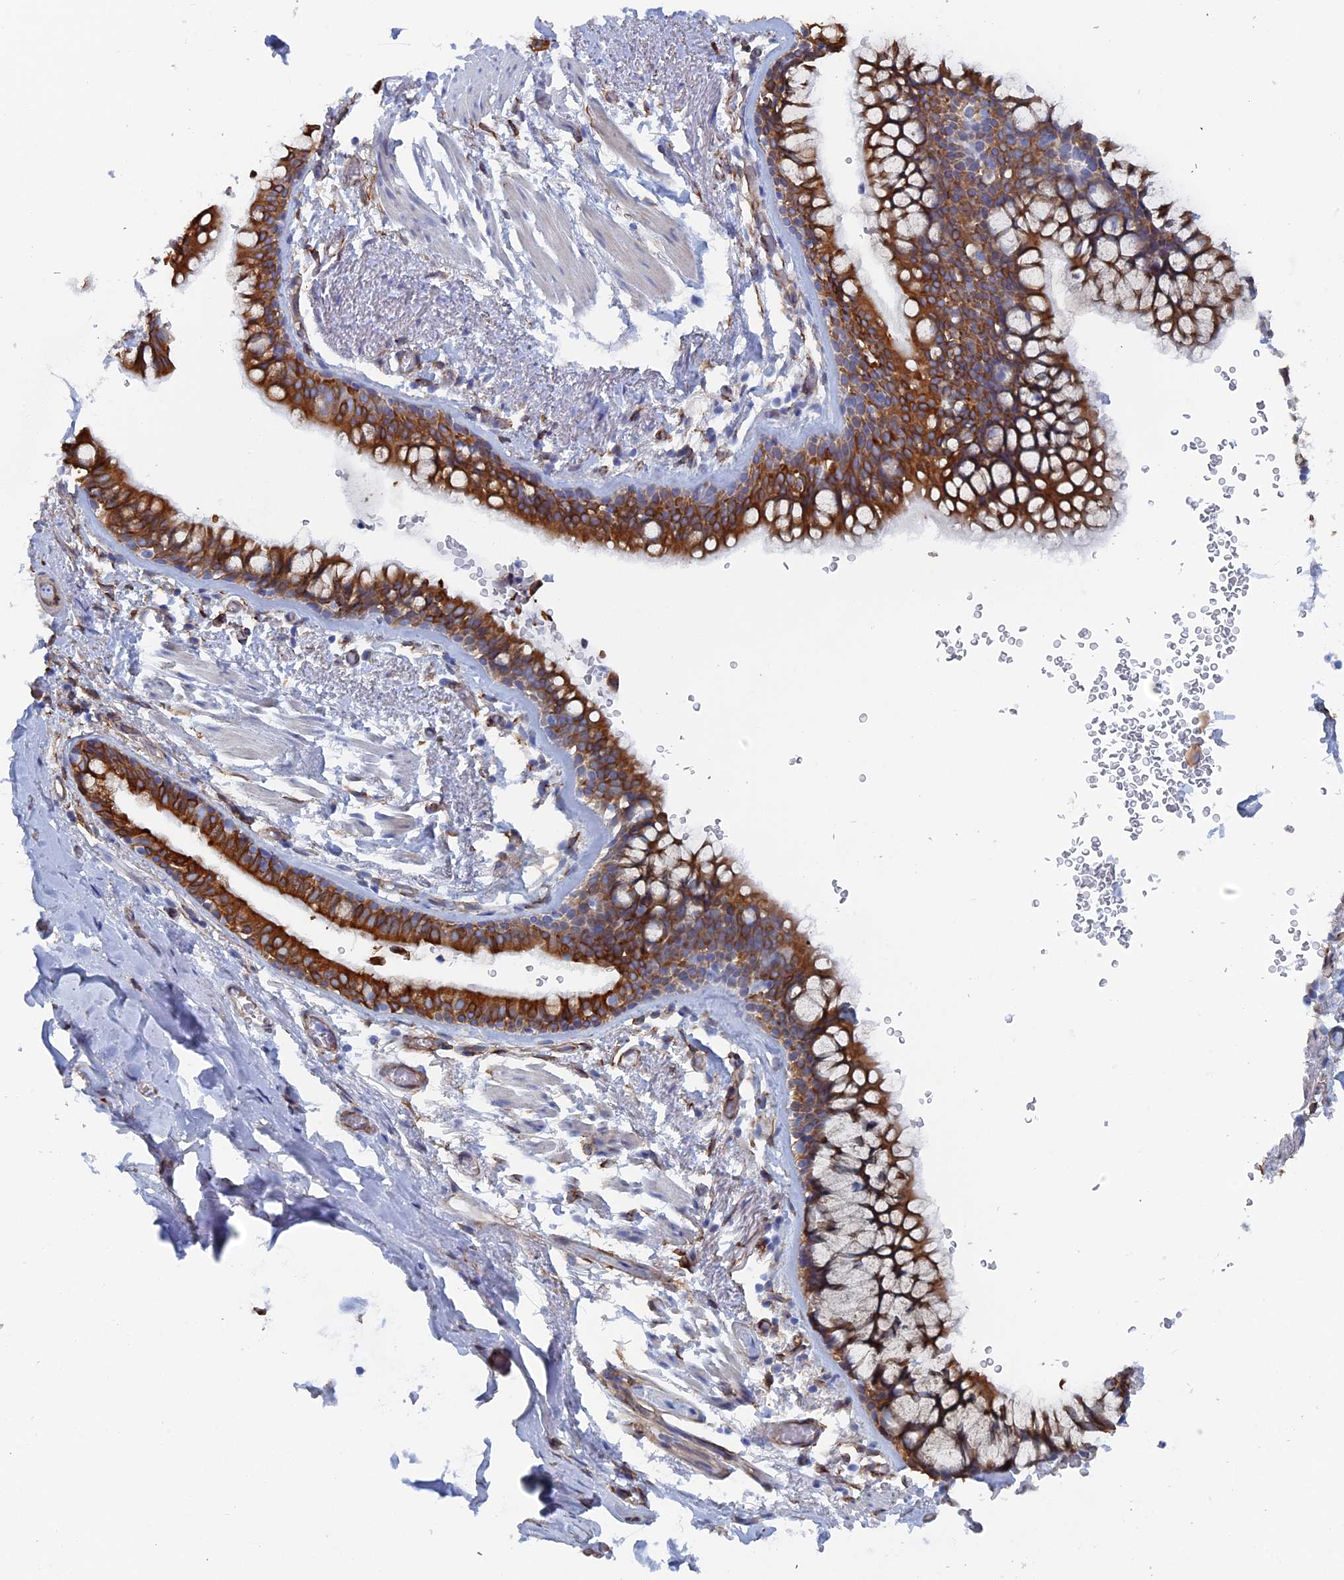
{"staining": {"intensity": "strong", "quantity": ">75%", "location": "cytoplasmic/membranous"}, "tissue": "bronchus", "cell_type": "Respiratory epithelial cells", "image_type": "normal", "snomed": [{"axis": "morphology", "description": "Normal tissue, NOS"}, {"axis": "topography", "description": "Bronchus"}], "caption": "High-power microscopy captured an IHC micrograph of unremarkable bronchus, revealing strong cytoplasmic/membranous staining in approximately >75% of respiratory epithelial cells. Using DAB (3,3'-diaminobenzidine) (brown) and hematoxylin (blue) stains, captured at high magnification using brightfield microscopy.", "gene": "COG7", "patient": {"sex": "male", "age": 65}}